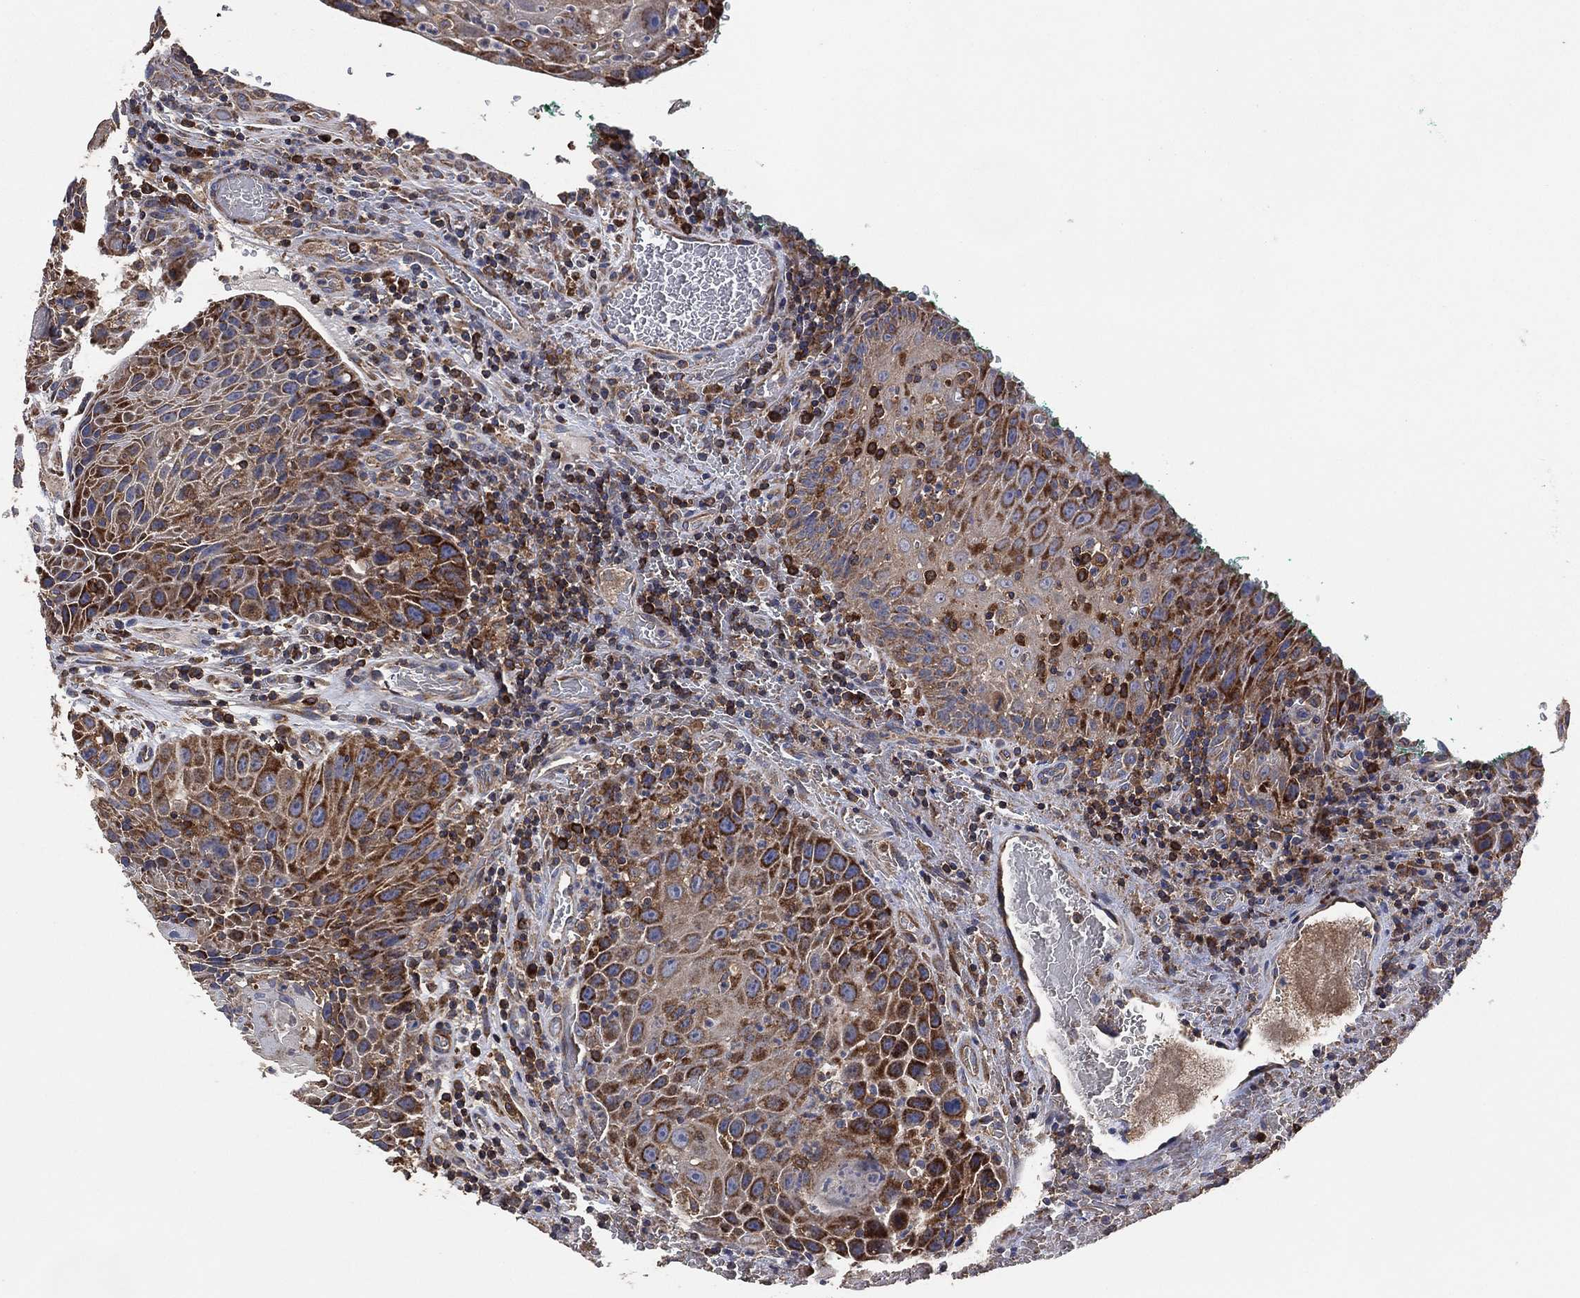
{"staining": {"intensity": "strong", "quantity": "<25%", "location": "cytoplasmic/membranous"}, "tissue": "head and neck cancer", "cell_type": "Tumor cells", "image_type": "cancer", "snomed": [{"axis": "morphology", "description": "Squamous cell carcinoma, NOS"}, {"axis": "topography", "description": "Head-Neck"}], "caption": "This is an image of IHC staining of head and neck squamous cell carcinoma, which shows strong positivity in the cytoplasmic/membranous of tumor cells.", "gene": "LIMD1", "patient": {"sex": "male", "age": 69}}